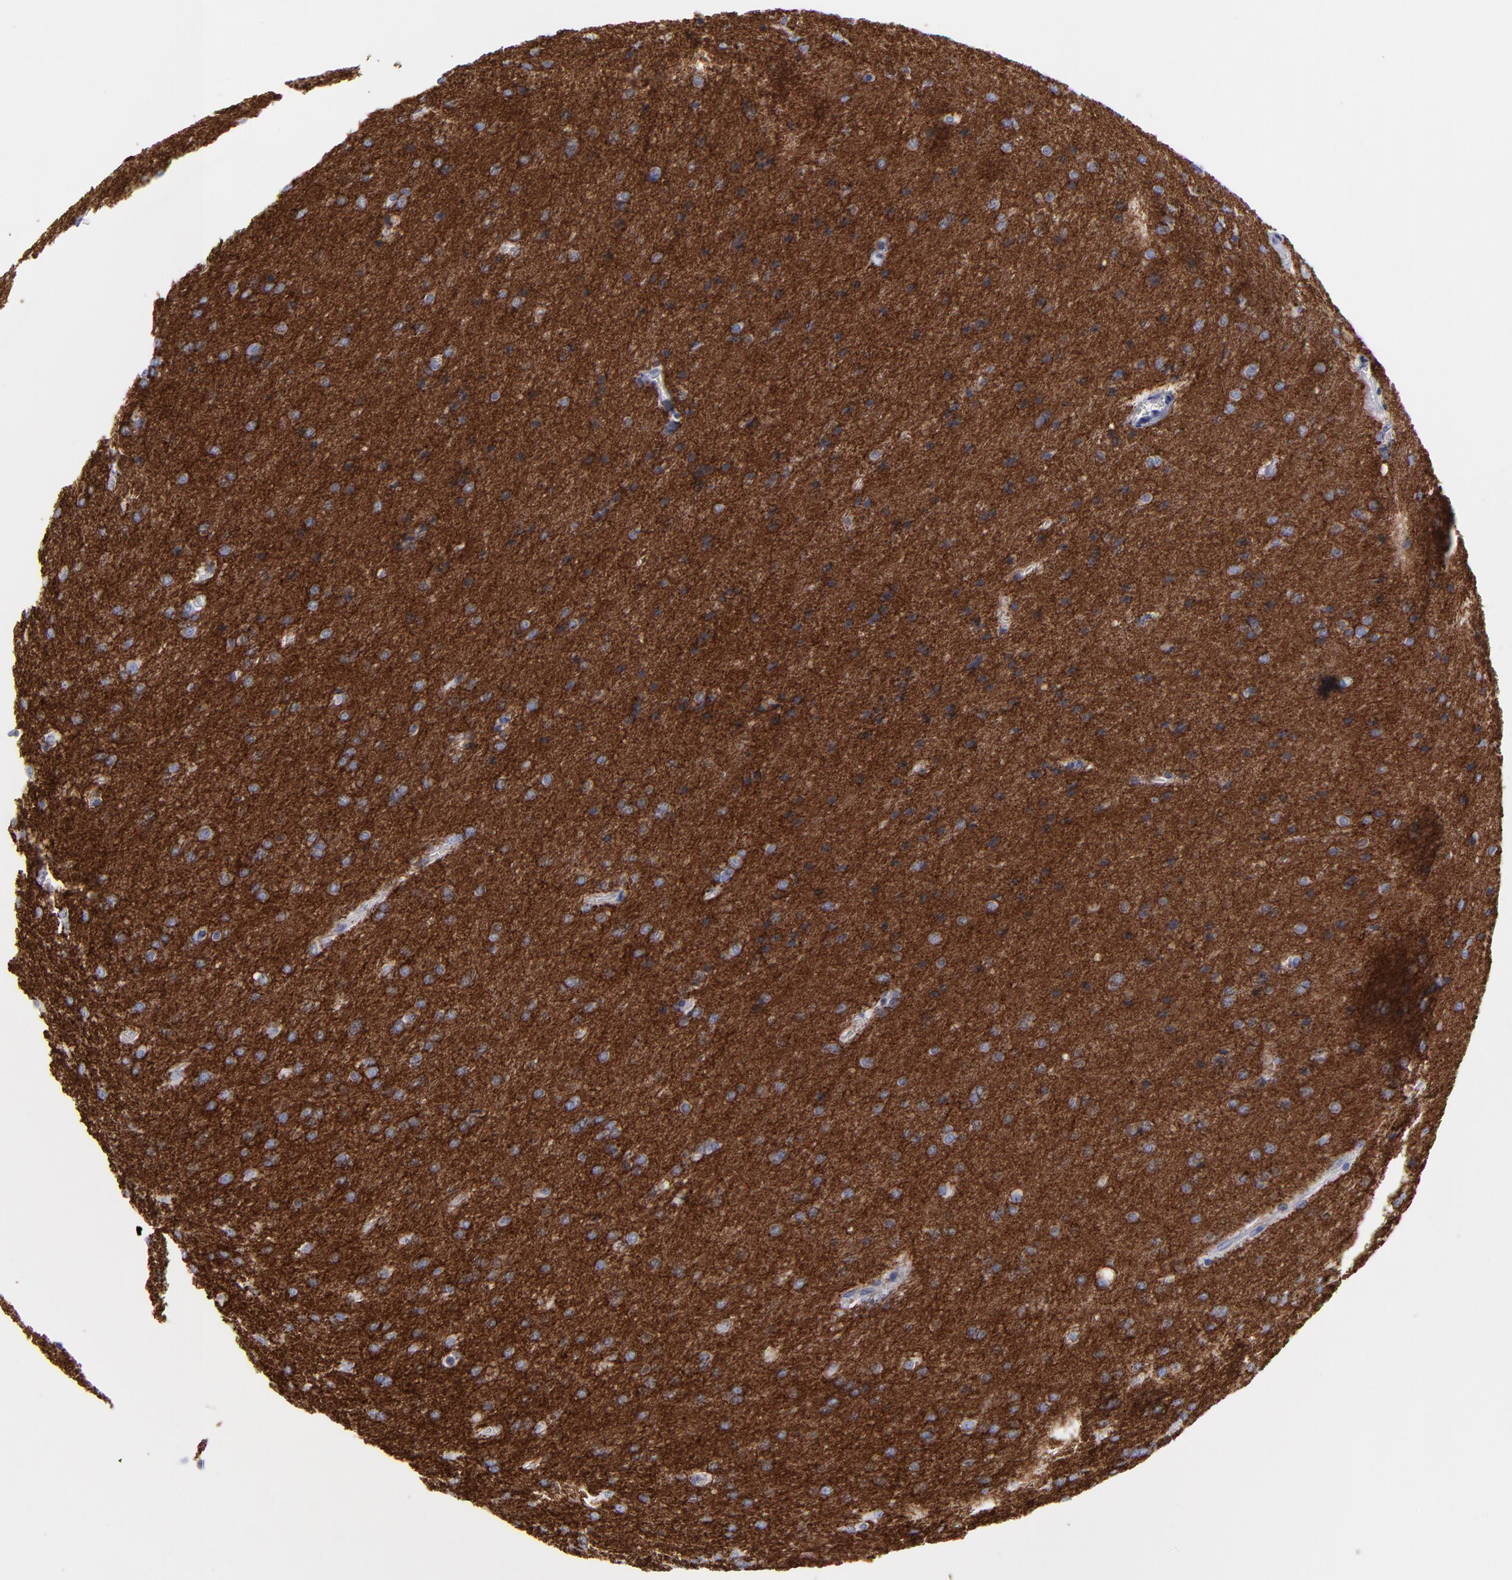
{"staining": {"intensity": "negative", "quantity": "none", "location": "none"}, "tissue": "glioma", "cell_type": "Tumor cells", "image_type": "cancer", "snomed": [{"axis": "morphology", "description": "Glioma, malignant, Low grade"}, {"axis": "topography", "description": "Brain"}], "caption": "DAB immunohistochemical staining of malignant low-grade glioma displays no significant positivity in tumor cells. (Stains: DAB IHC with hematoxylin counter stain, Microscopy: brightfield microscopy at high magnification).", "gene": "CADM3", "patient": {"sex": "female", "age": 32}}